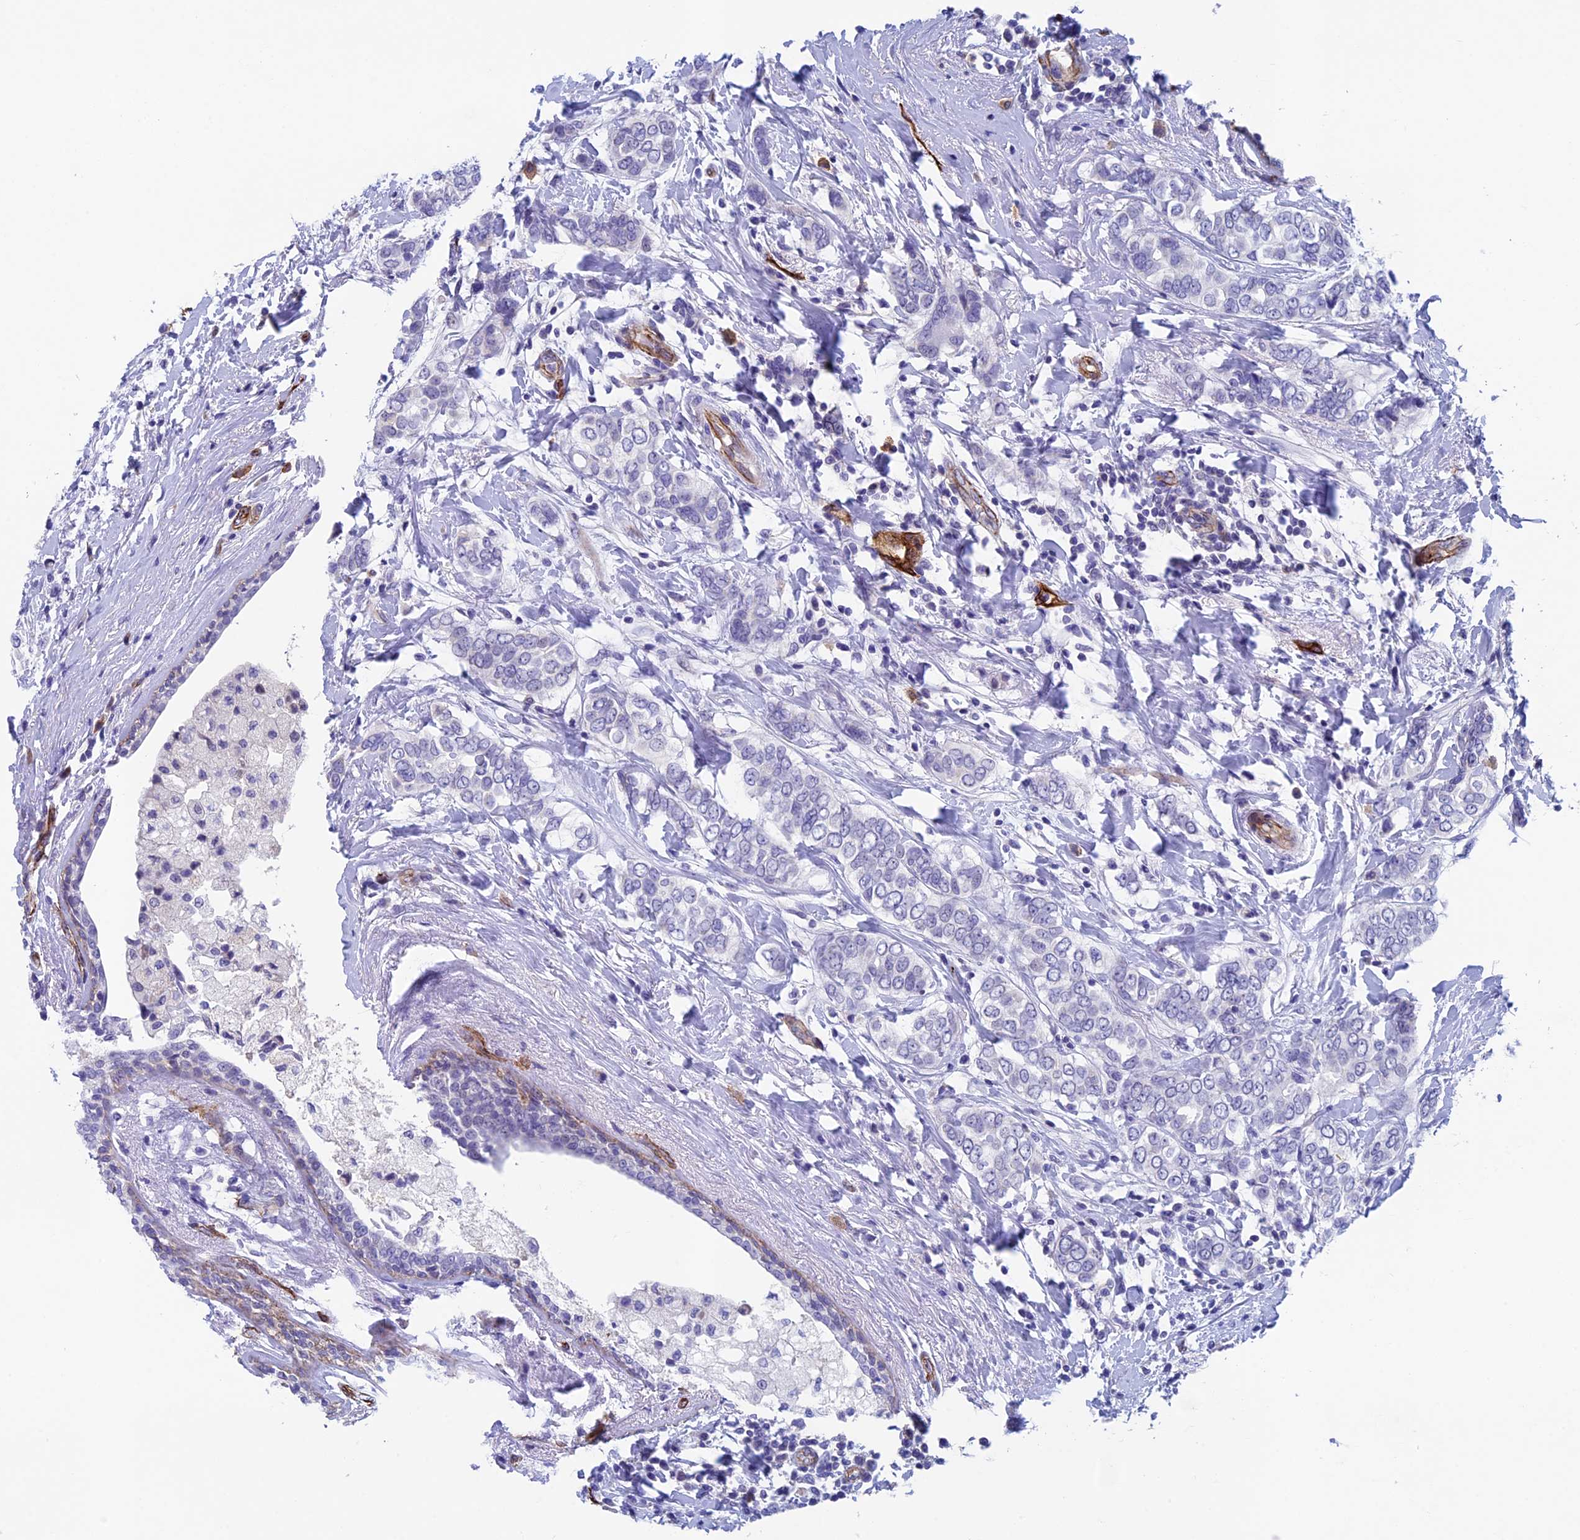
{"staining": {"intensity": "negative", "quantity": "none", "location": "none"}, "tissue": "breast cancer", "cell_type": "Tumor cells", "image_type": "cancer", "snomed": [{"axis": "morphology", "description": "Lobular carcinoma"}, {"axis": "topography", "description": "Breast"}], "caption": "Tumor cells are negative for protein expression in human breast cancer (lobular carcinoma). (DAB (3,3'-diaminobenzidine) immunohistochemistry (IHC) visualized using brightfield microscopy, high magnification).", "gene": "INSYN1", "patient": {"sex": "female", "age": 51}}